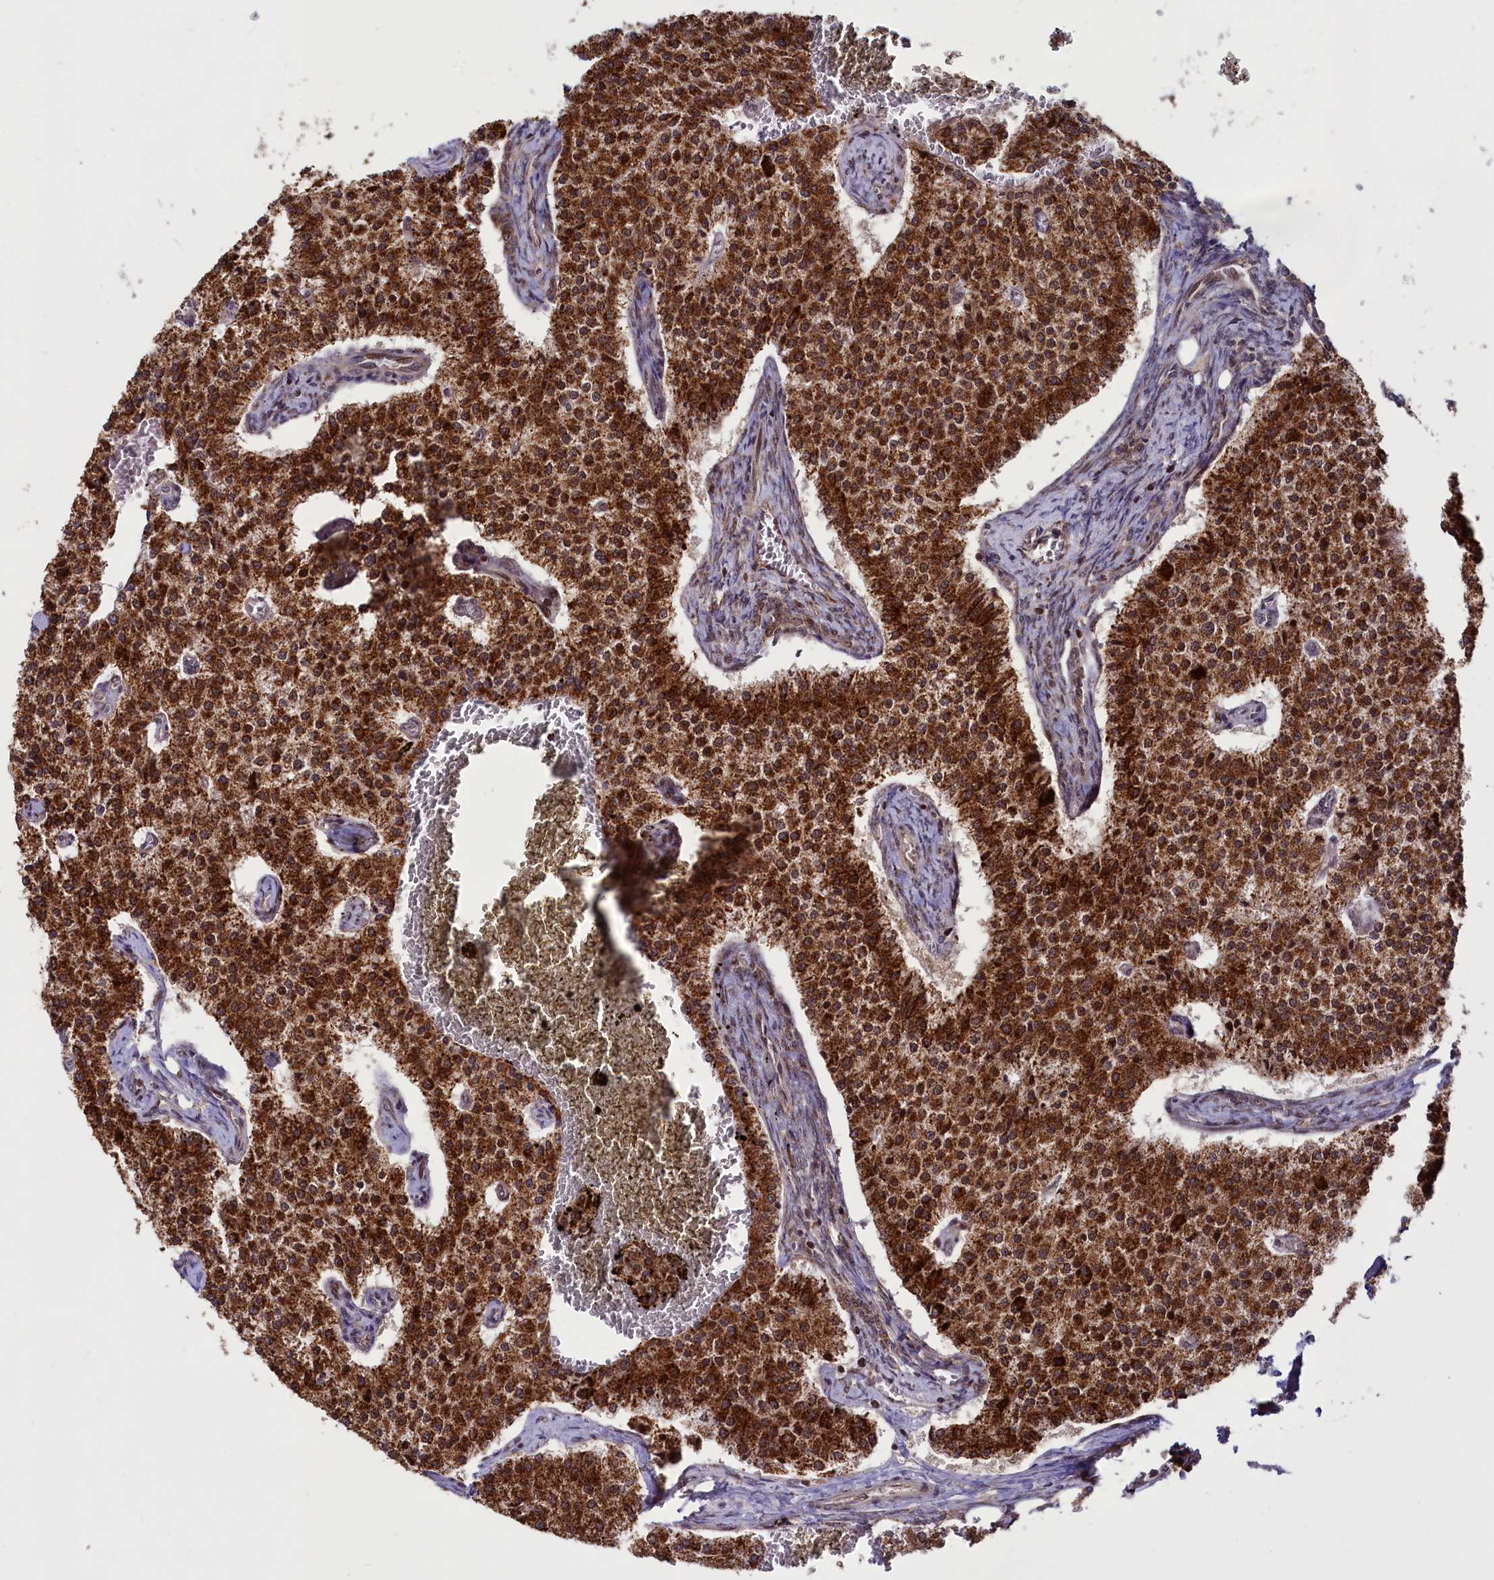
{"staining": {"intensity": "strong", "quantity": ">75%", "location": "cytoplasmic/membranous"}, "tissue": "carcinoid", "cell_type": "Tumor cells", "image_type": "cancer", "snomed": [{"axis": "morphology", "description": "Carcinoid, malignant, NOS"}, {"axis": "topography", "description": "Colon"}], "caption": "Protein expression analysis of carcinoid (malignant) demonstrates strong cytoplasmic/membranous positivity in approximately >75% of tumor cells.", "gene": "PHC3", "patient": {"sex": "female", "age": 52}}